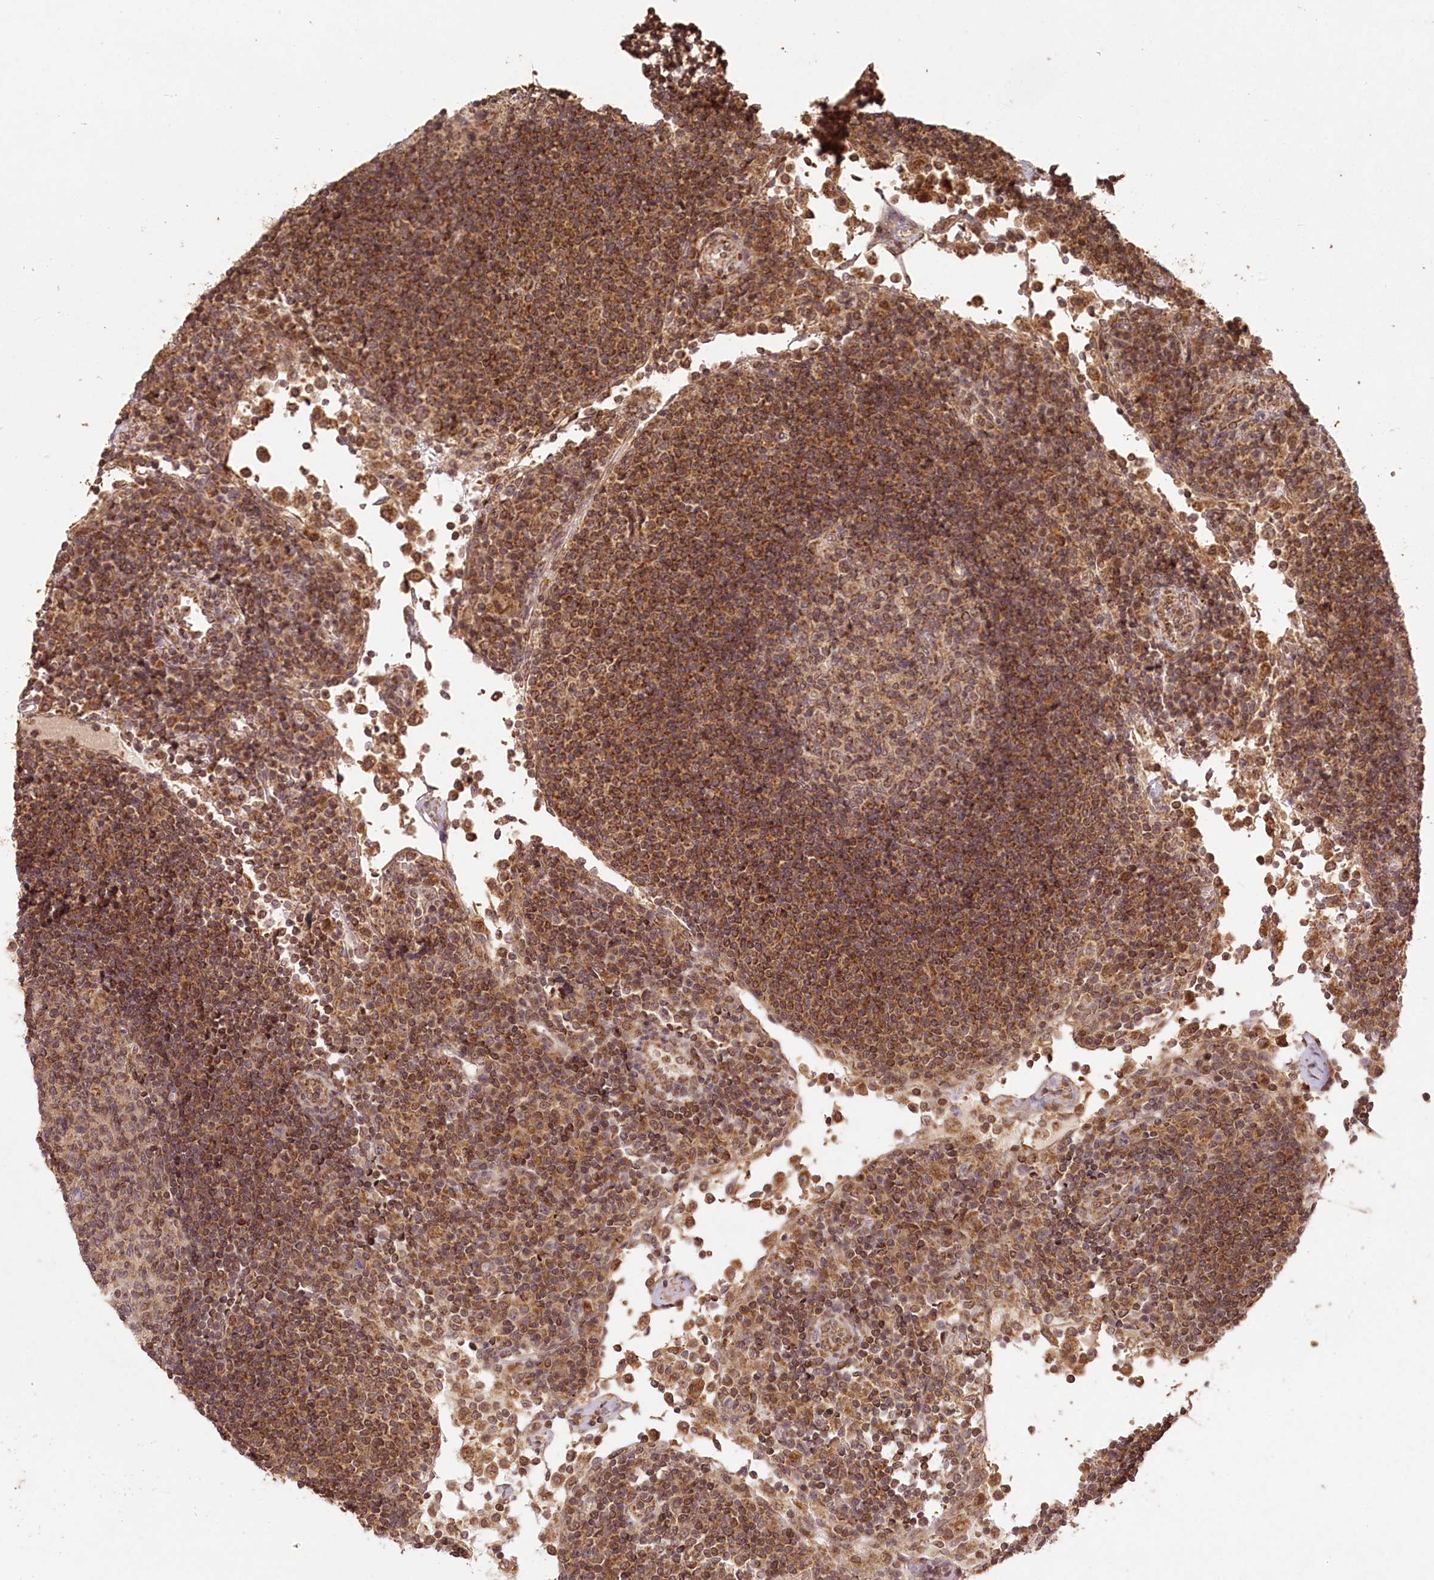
{"staining": {"intensity": "moderate", "quantity": ">75%", "location": "cytoplasmic/membranous"}, "tissue": "lymph node", "cell_type": "Germinal center cells", "image_type": "normal", "snomed": [{"axis": "morphology", "description": "Normal tissue, NOS"}, {"axis": "topography", "description": "Lymph node"}], "caption": "IHC image of benign human lymph node stained for a protein (brown), which reveals medium levels of moderate cytoplasmic/membranous positivity in approximately >75% of germinal center cells.", "gene": "MICU1", "patient": {"sex": "female", "age": 53}}